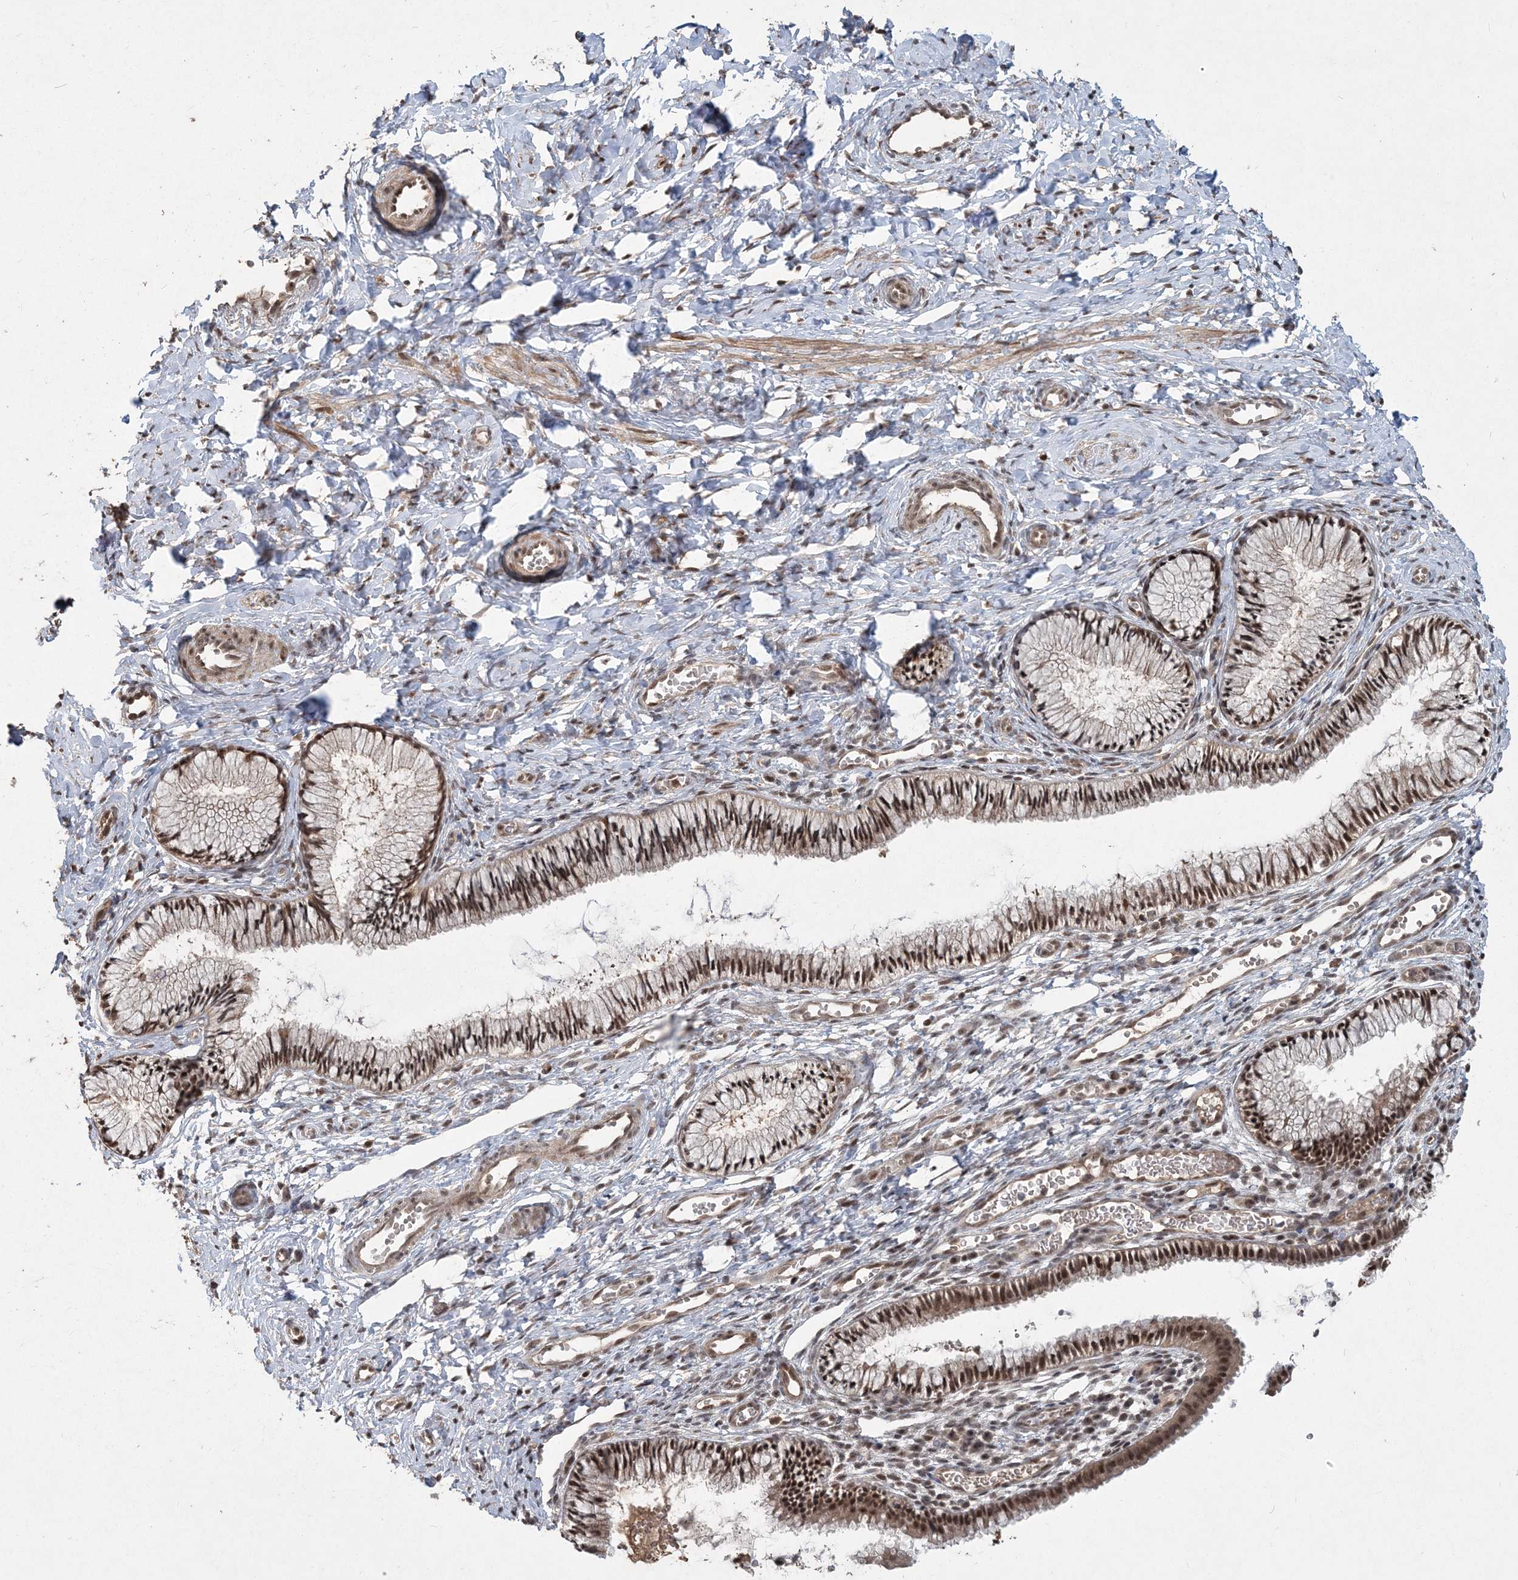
{"staining": {"intensity": "strong", "quantity": ">75%", "location": "nuclear"}, "tissue": "cervix", "cell_type": "Glandular cells", "image_type": "normal", "snomed": [{"axis": "morphology", "description": "Normal tissue, NOS"}, {"axis": "topography", "description": "Cervix"}], "caption": "Cervix stained with immunohistochemistry exhibits strong nuclear expression in about >75% of glandular cells.", "gene": "COPS7B", "patient": {"sex": "female", "age": 27}}